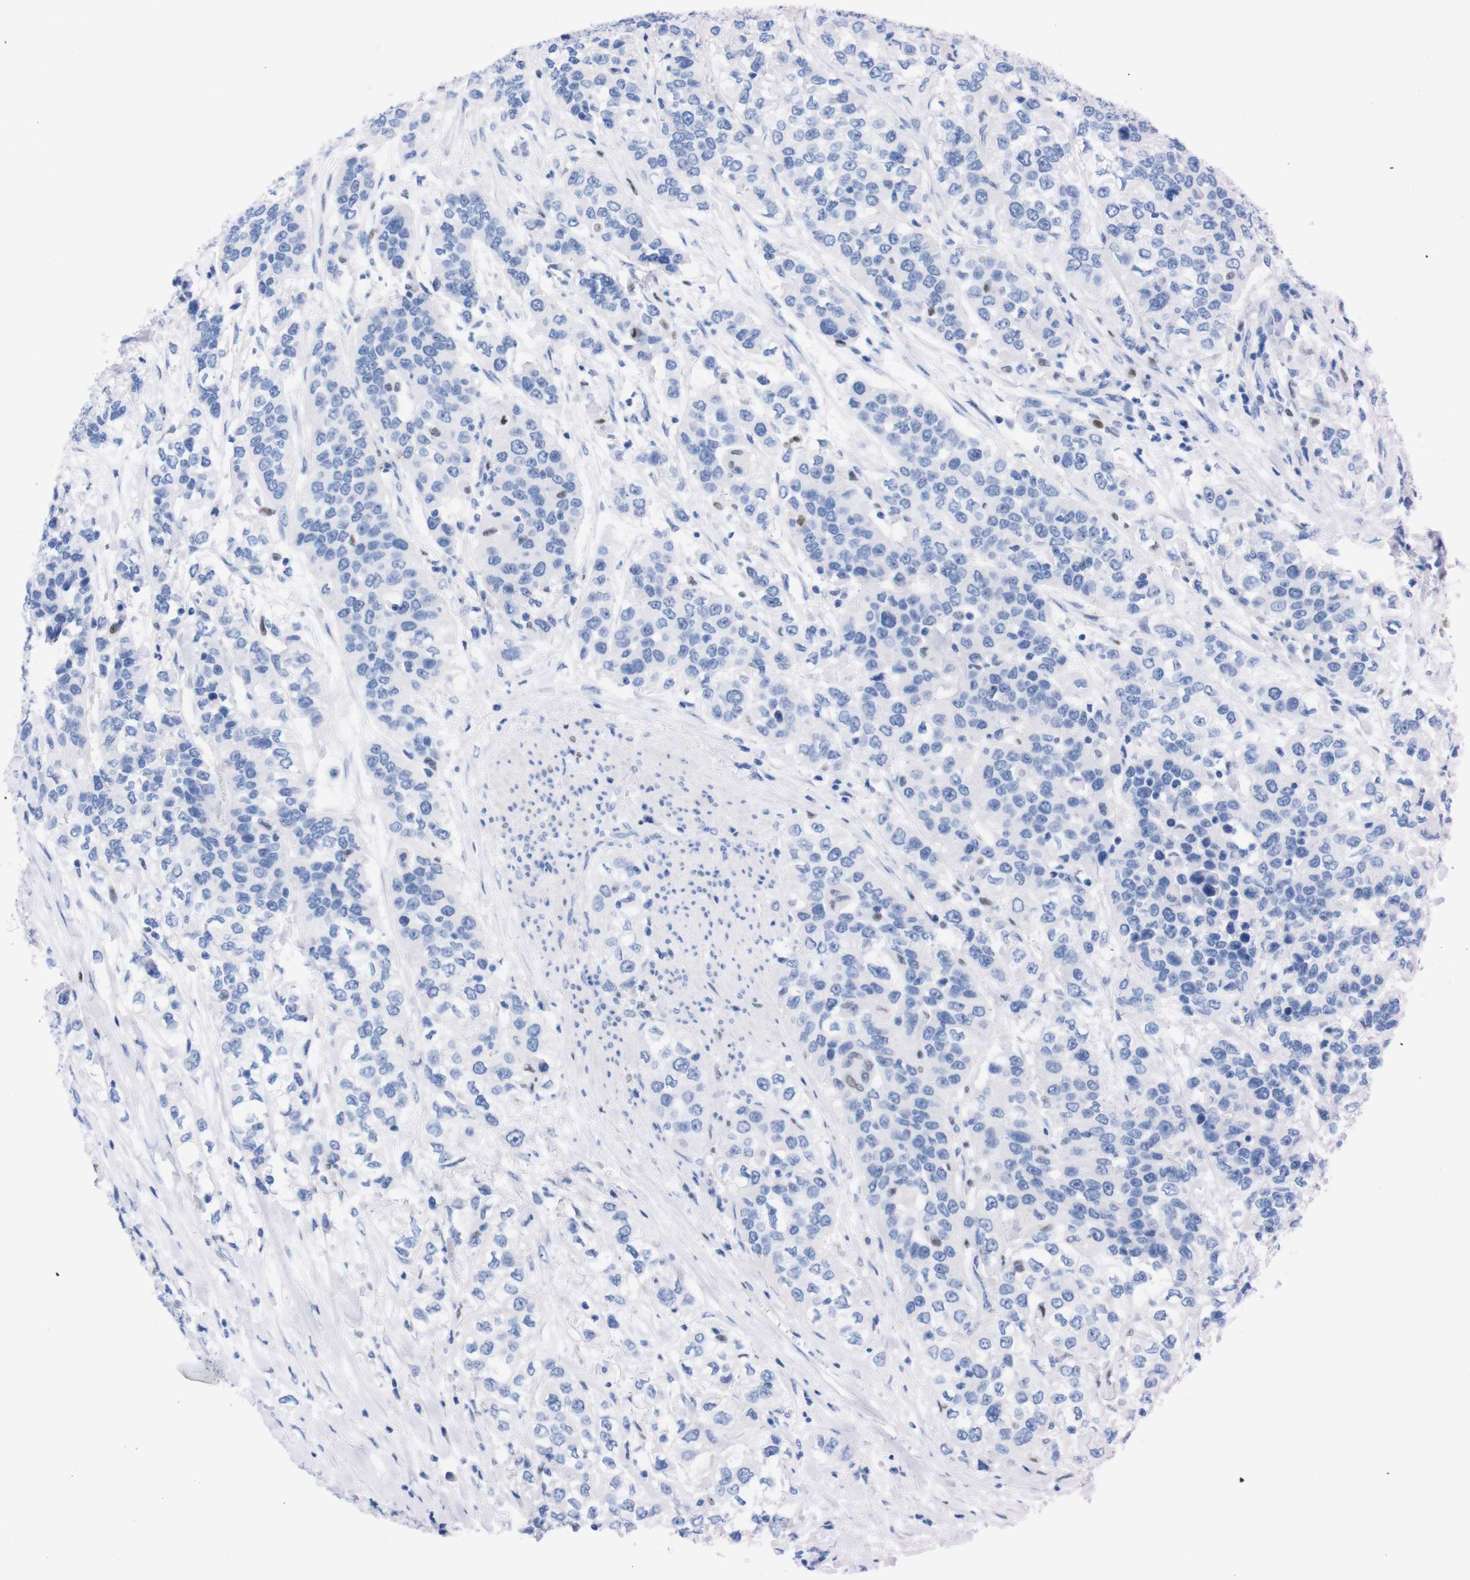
{"staining": {"intensity": "negative", "quantity": "none", "location": "none"}, "tissue": "urothelial cancer", "cell_type": "Tumor cells", "image_type": "cancer", "snomed": [{"axis": "morphology", "description": "Urothelial carcinoma, High grade"}, {"axis": "topography", "description": "Urinary bladder"}], "caption": "Immunohistochemistry (IHC) of human urothelial cancer reveals no positivity in tumor cells.", "gene": "P2RY12", "patient": {"sex": "female", "age": 80}}